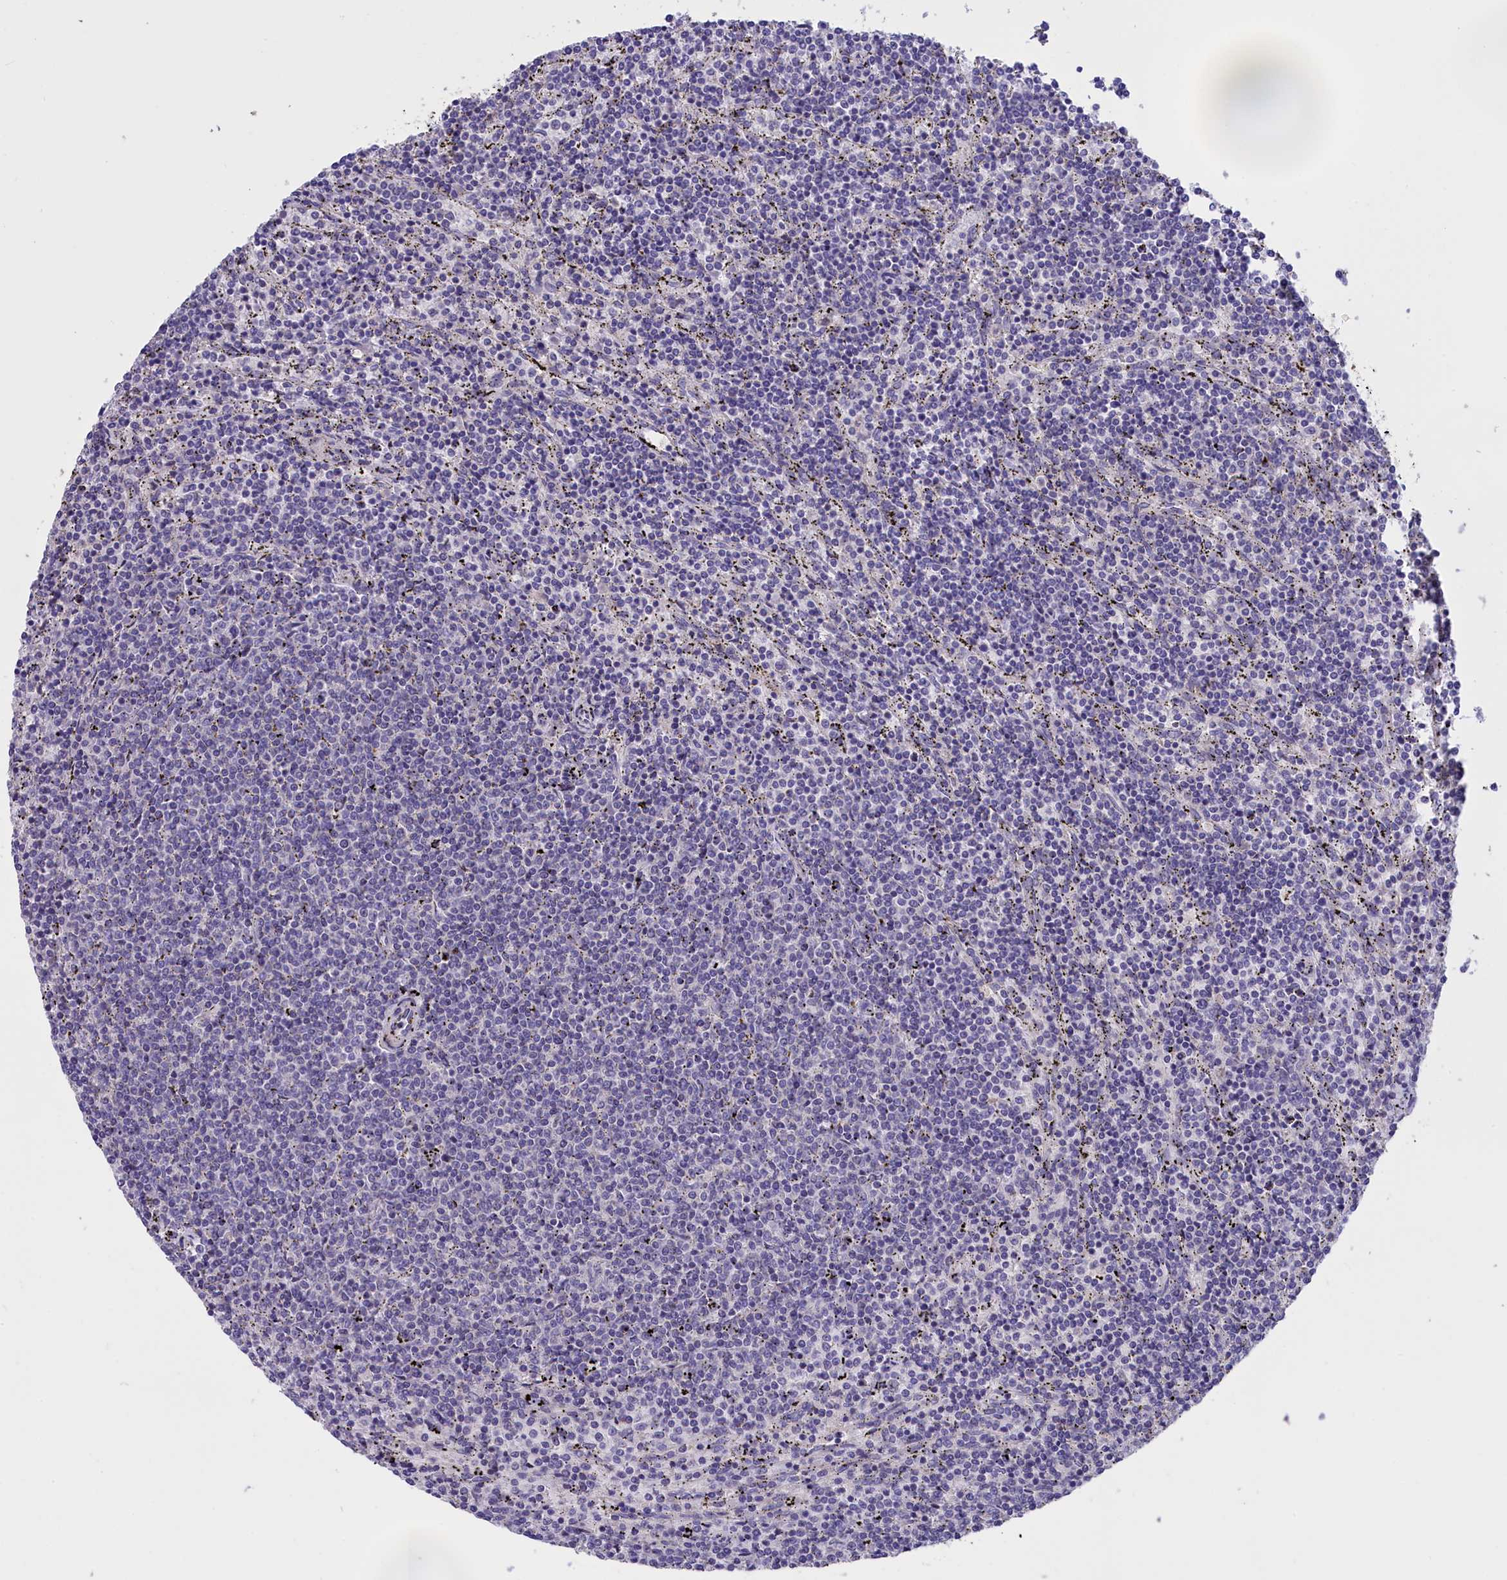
{"staining": {"intensity": "negative", "quantity": "none", "location": "none"}, "tissue": "lymphoma", "cell_type": "Tumor cells", "image_type": "cancer", "snomed": [{"axis": "morphology", "description": "Malignant lymphoma, non-Hodgkin's type, Low grade"}, {"axis": "topography", "description": "Spleen"}], "caption": "Malignant lymphoma, non-Hodgkin's type (low-grade) stained for a protein using immunohistochemistry (IHC) demonstrates no positivity tumor cells.", "gene": "CYP2U1", "patient": {"sex": "female", "age": 50}}